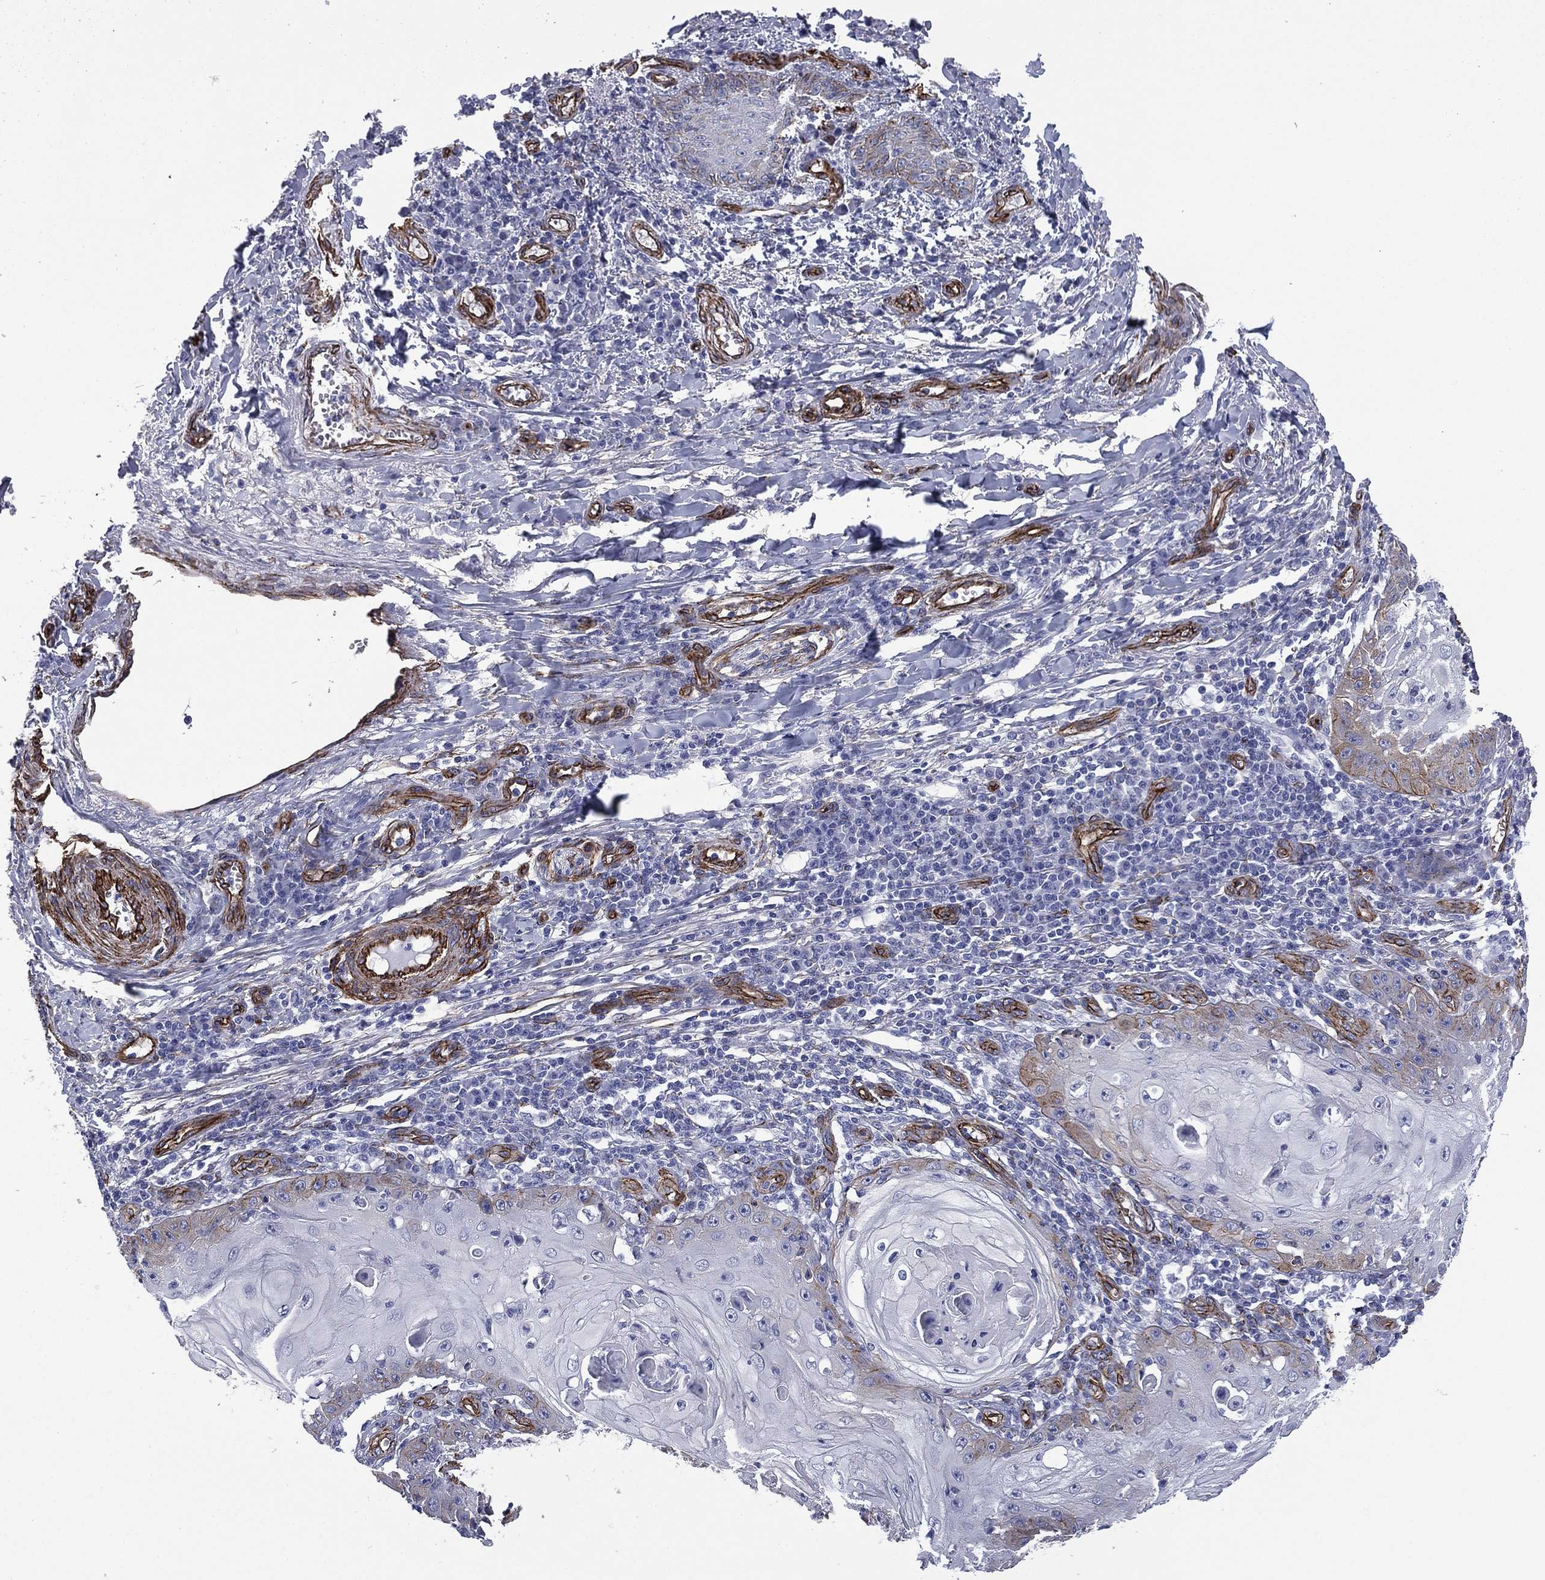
{"staining": {"intensity": "weak", "quantity": "<25%", "location": "cytoplasmic/membranous"}, "tissue": "skin cancer", "cell_type": "Tumor cells", "image_type": "cancer", "snomed": [{"axis": "morphology", "description": "Squamous cell carcinoma, NOS"}, {"axis": "topography", "description": "Skin"}], "caption": "This image is of skin squamous cell carcinoma stained with immunohistochemistry (IHC) to label a protein in brown with the nuclei are counter-stained blue. There is no staining in tumor cells.", "gene": "CAVIN3", "patient": {"sex": "male", "age": 70}}